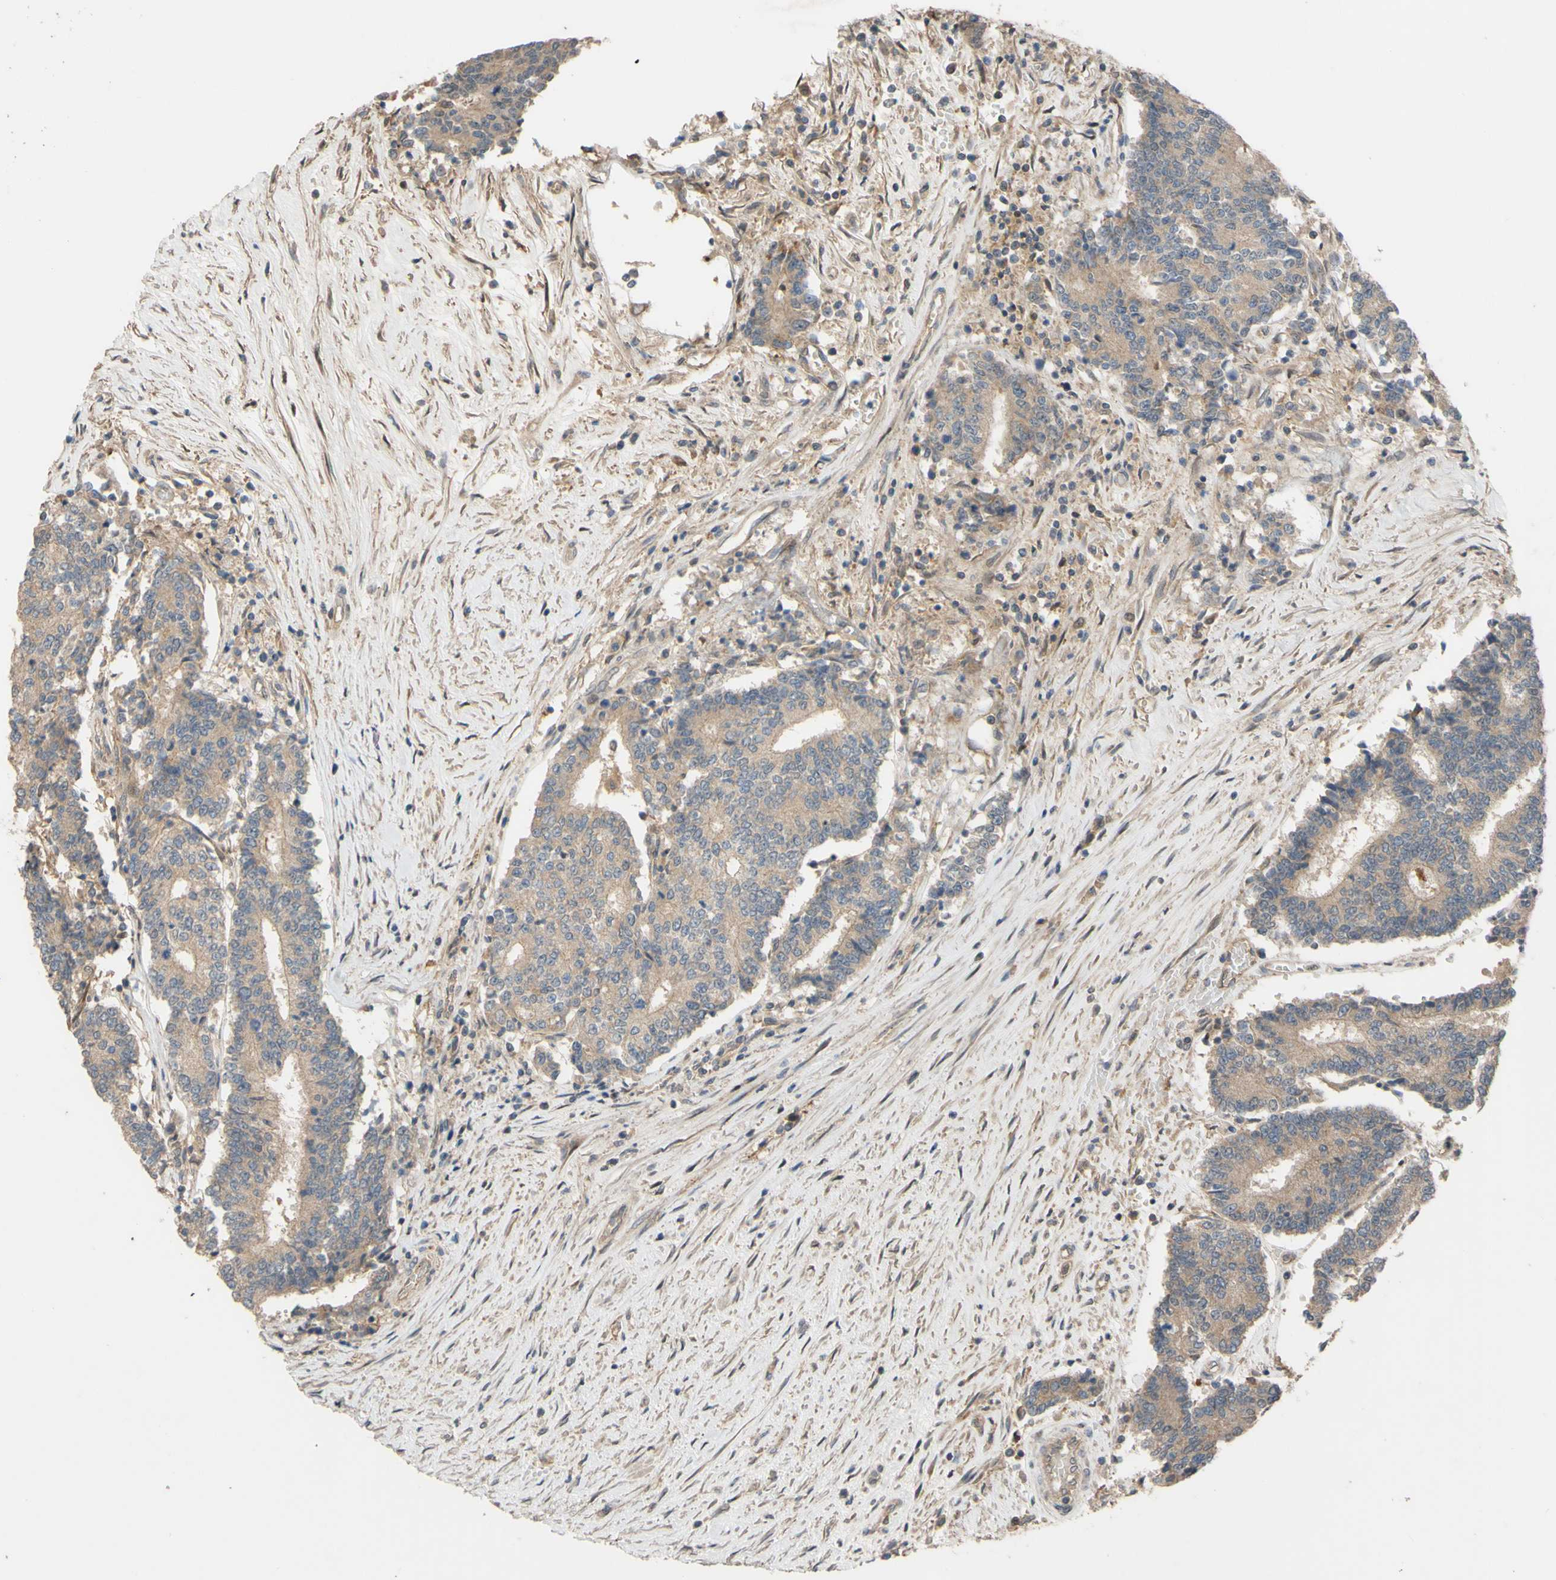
{"staining": {"intensity": "weak", "quantity": ">75%", "location": "cytoplasmic/membranous"}, "tissue": "prostate cancer", "cell_type": "Tumor cells", "image_type": "cancer", "snomed": [{"axis": "morphology", "description": "Normal tissue, NOS"}, {"axis": "morphology", "description": "Adenocarcinoma, High grade"}, {"axis": "topography", "description": "Prostate"}, {"axis": "topography", "description": "Seminal veicle"}], "caption": "An IHC photomicrograph of tumor tissue is shown. Protein staining in brown highlights weak cytoplasmic/membranous positivity in prostate high-grade adenocarcinoma within tumor cells.", "gene": "SHROOM4", "patient": {"sex": "male", "age": 55}}